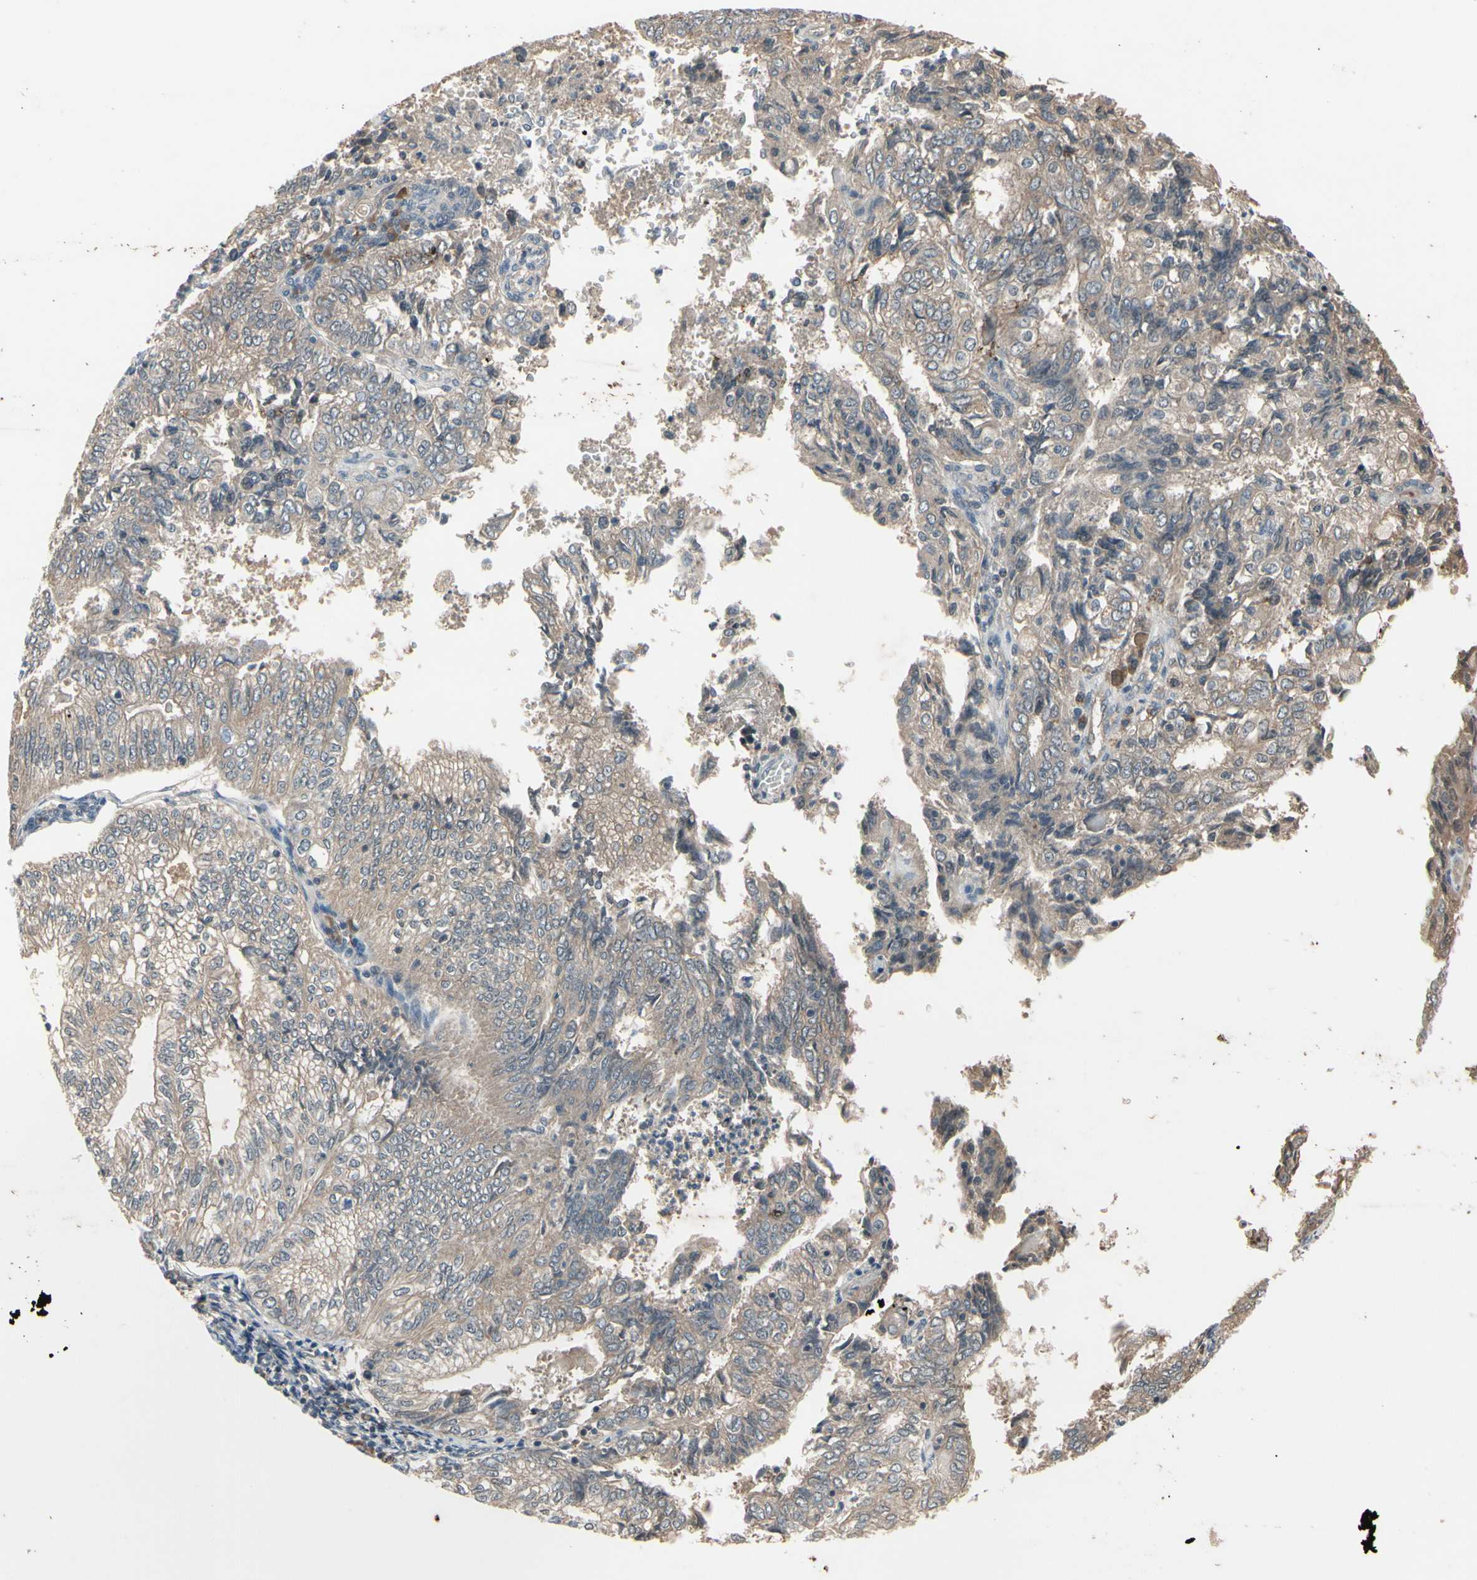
{"staining": {"intensity": "weak", "quantity": ">75%", "location": "cytoplasmic/membranous"}, "tissue": "endometrial cancer", "cell_type": "Tumor cells", "image_type": "cancer", "snomed": [{"axis": "morphology", "description": "Adenocarcinoma, NOS"}, {"axis": "topography", "description": "Endometrium"}], "caption": "Protein positivity by IHC reveals weak cytoplasmic/membranous staining in about >75% of tumor cells in adenocarcinoma (endometrial).", "gene": "NSF", "patient": {"sex": "female", "age": 69}}